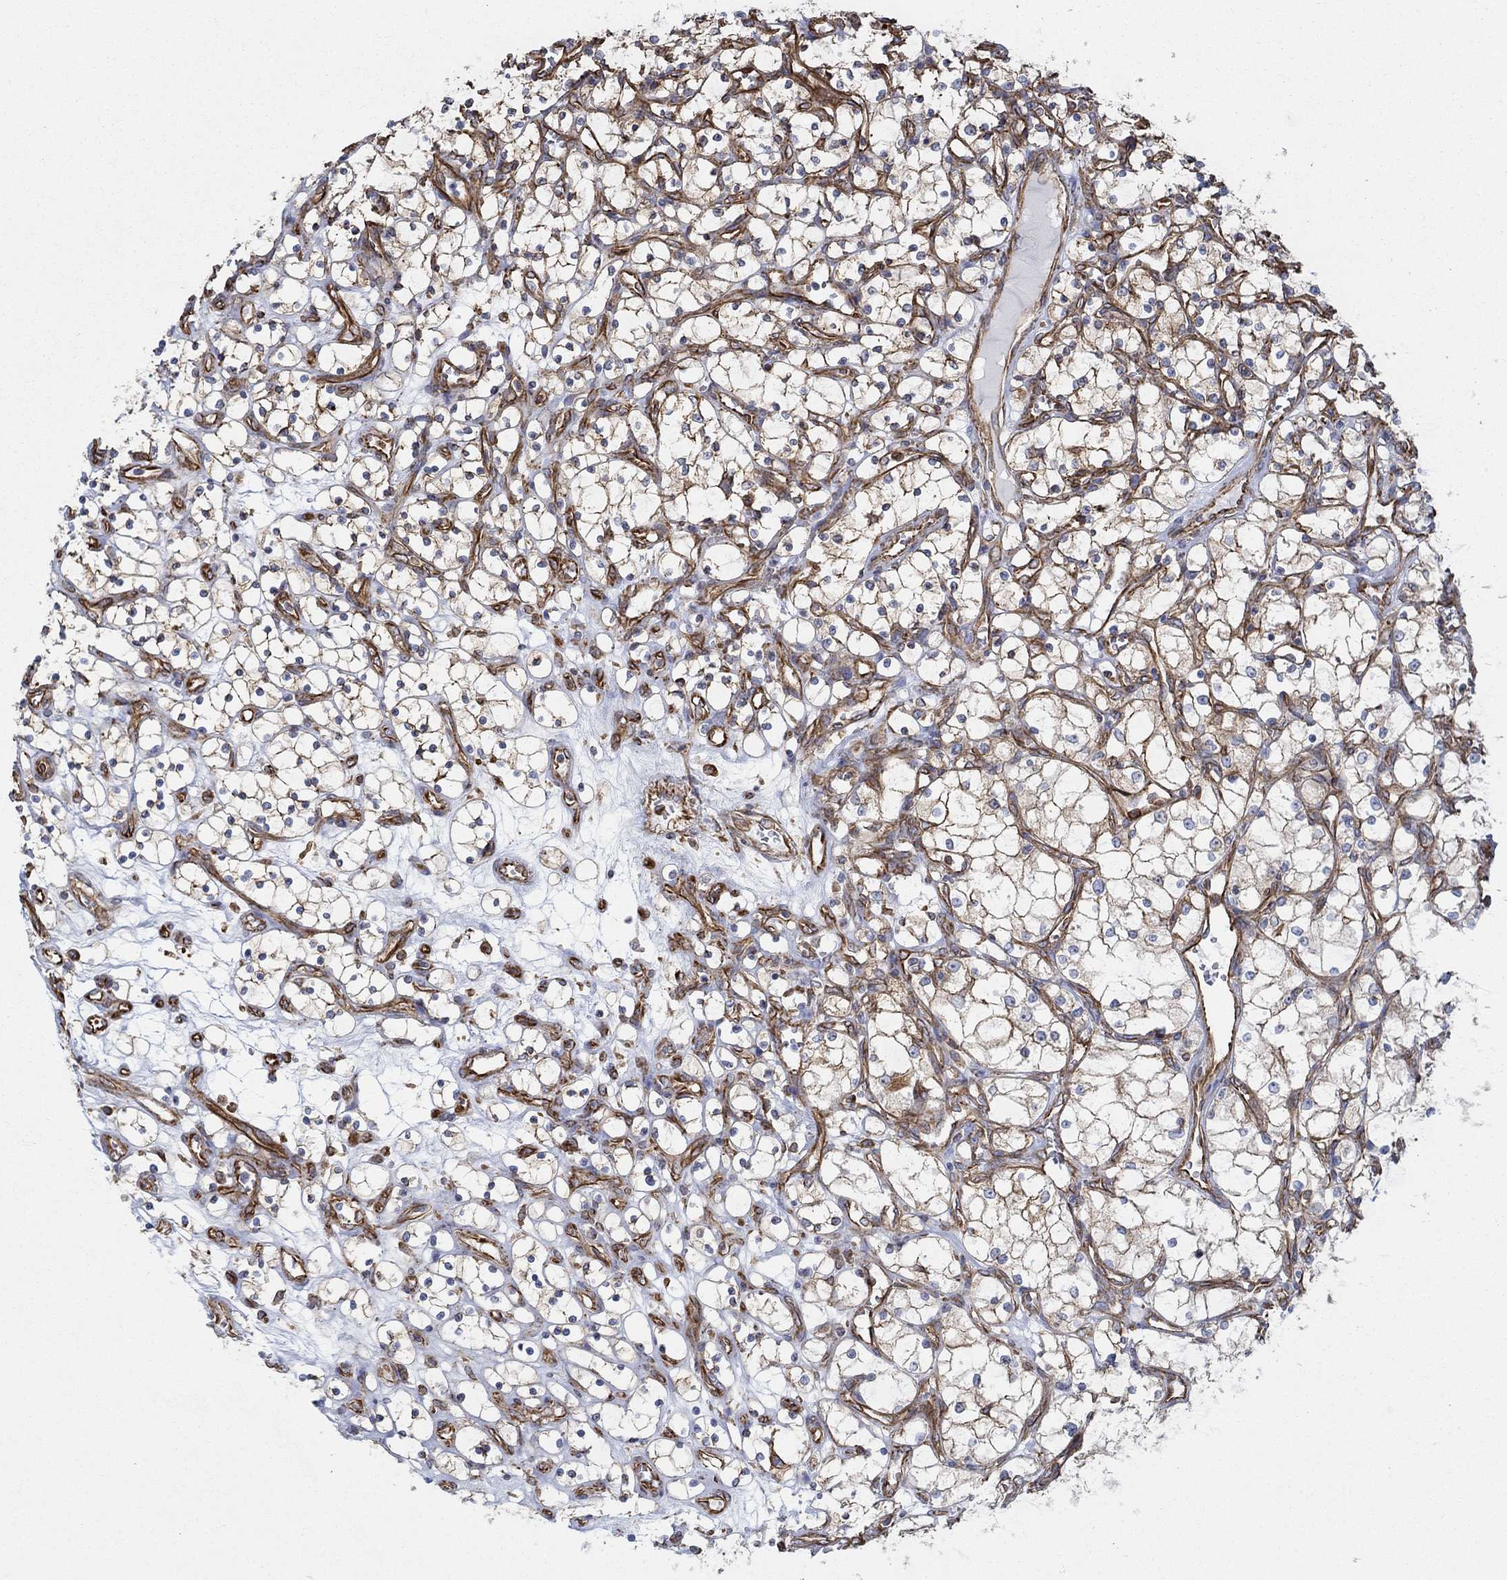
{"staining": {"intensity": "strong", "quantity": "<25%", "location": "cytoplasmic/membranous"}, "tissue": "renal cancer", "cell_type": "Tumor cells", "image_type": "cancer", "snomed": [{"axis": "morphology", "description": "Adenocarcinoma, NOS"}, {"axis": "topography", "description": "Kidney"}], "caption": "Adenocarcinoma (renal) stained with a brown dye demonstrates strong cytoplasmic/membranous positive expression in approximately <25% of tumor cells.", "gene": "STC2", "patient": {"sex": "female", "age": 69}}